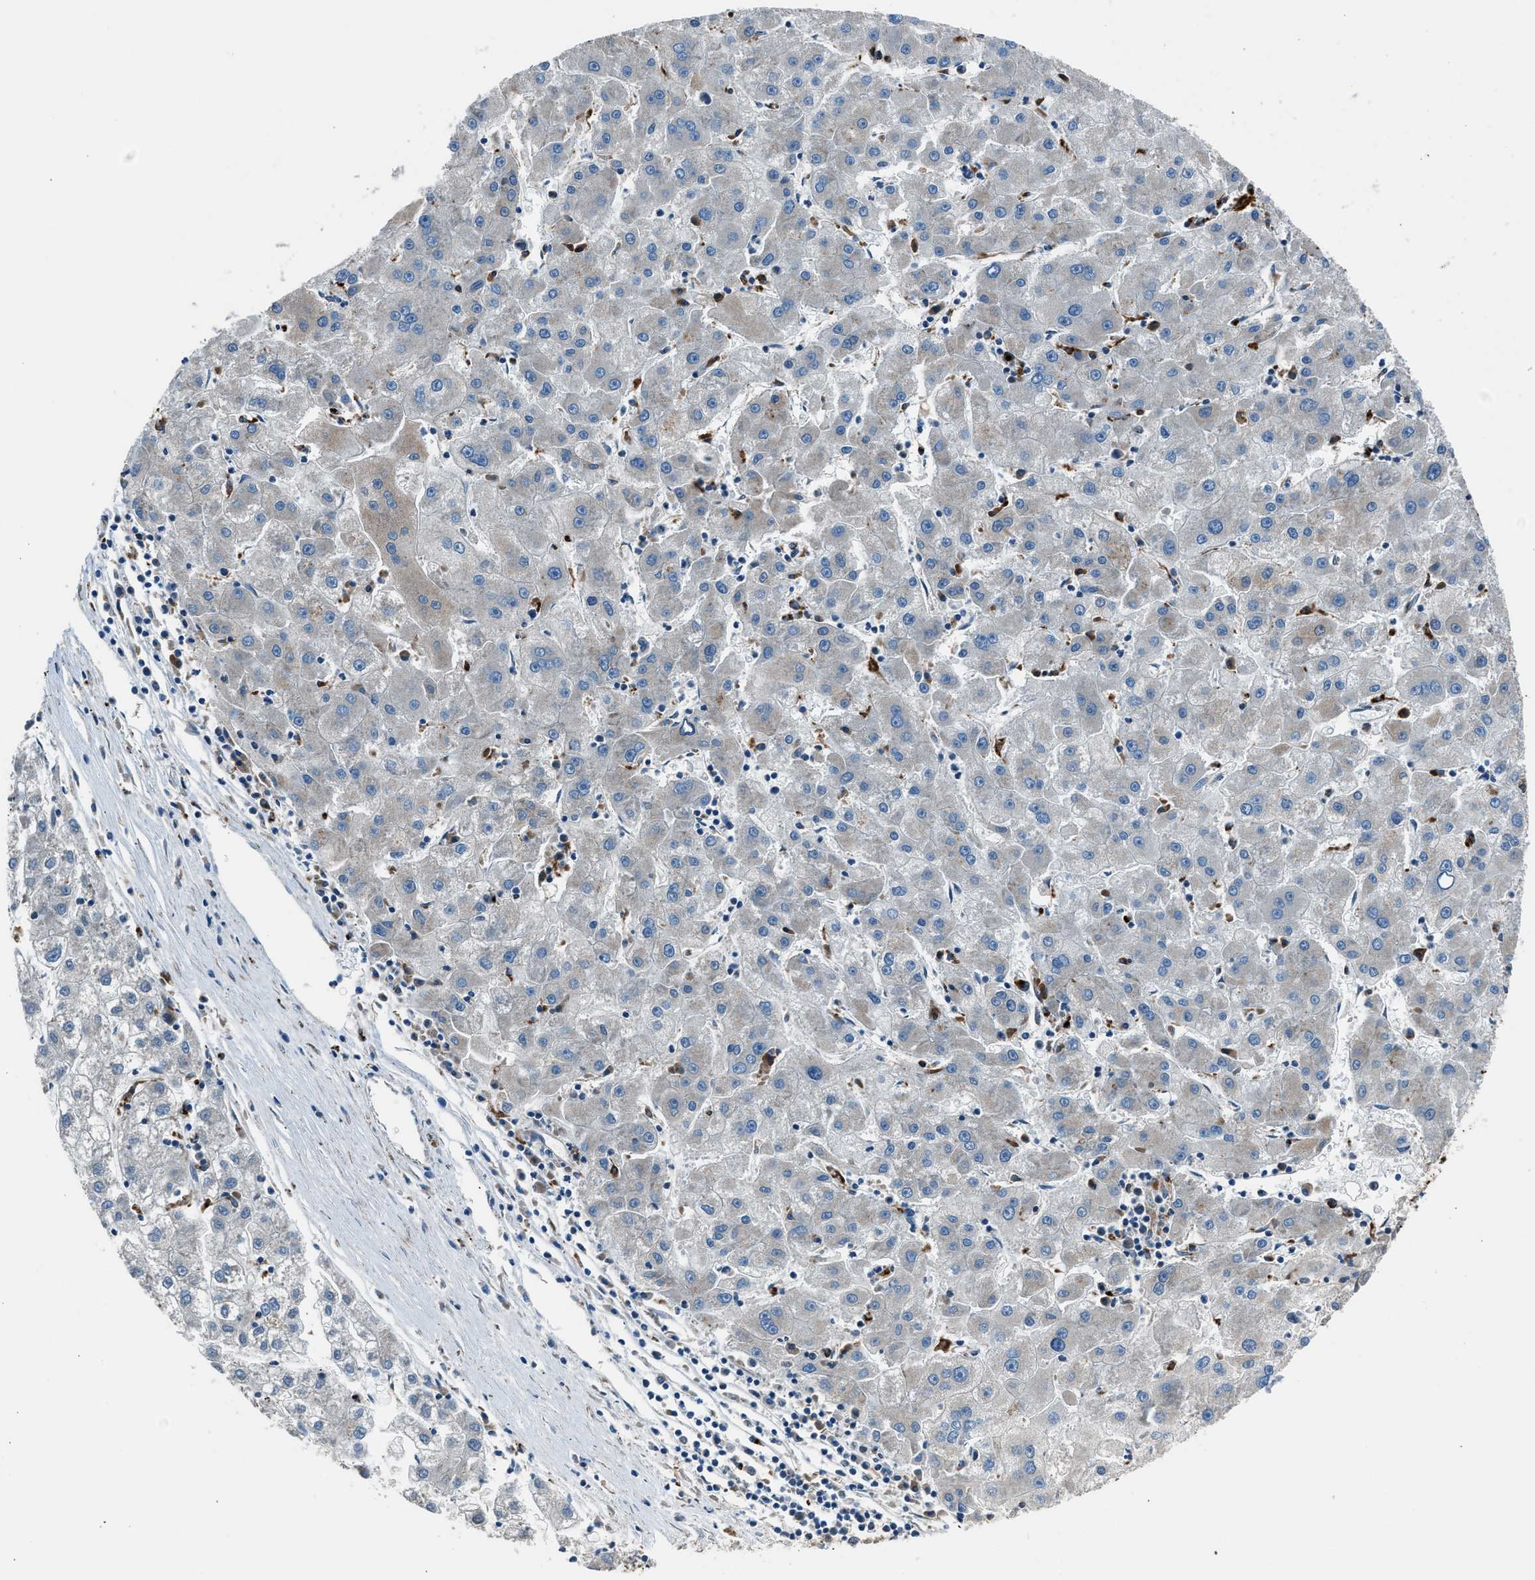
{"staining": {"intensity": "negative", "quantity": "none", "location": "none"}, "tissue": "liver cancer", "cell_type": "Tumor cells", "image_type": "cancer", "snomed": [{"axis": "morphology", "description": "Carcinoma, Hepatocellular, NOS"}, {"axis": "topography", "description": "Liver"}], "caption": "Tumor cells show no significant protein staining in liver cancer.", "gene": "LMBR1", "patient": {"sex": "male", "age": 72}}